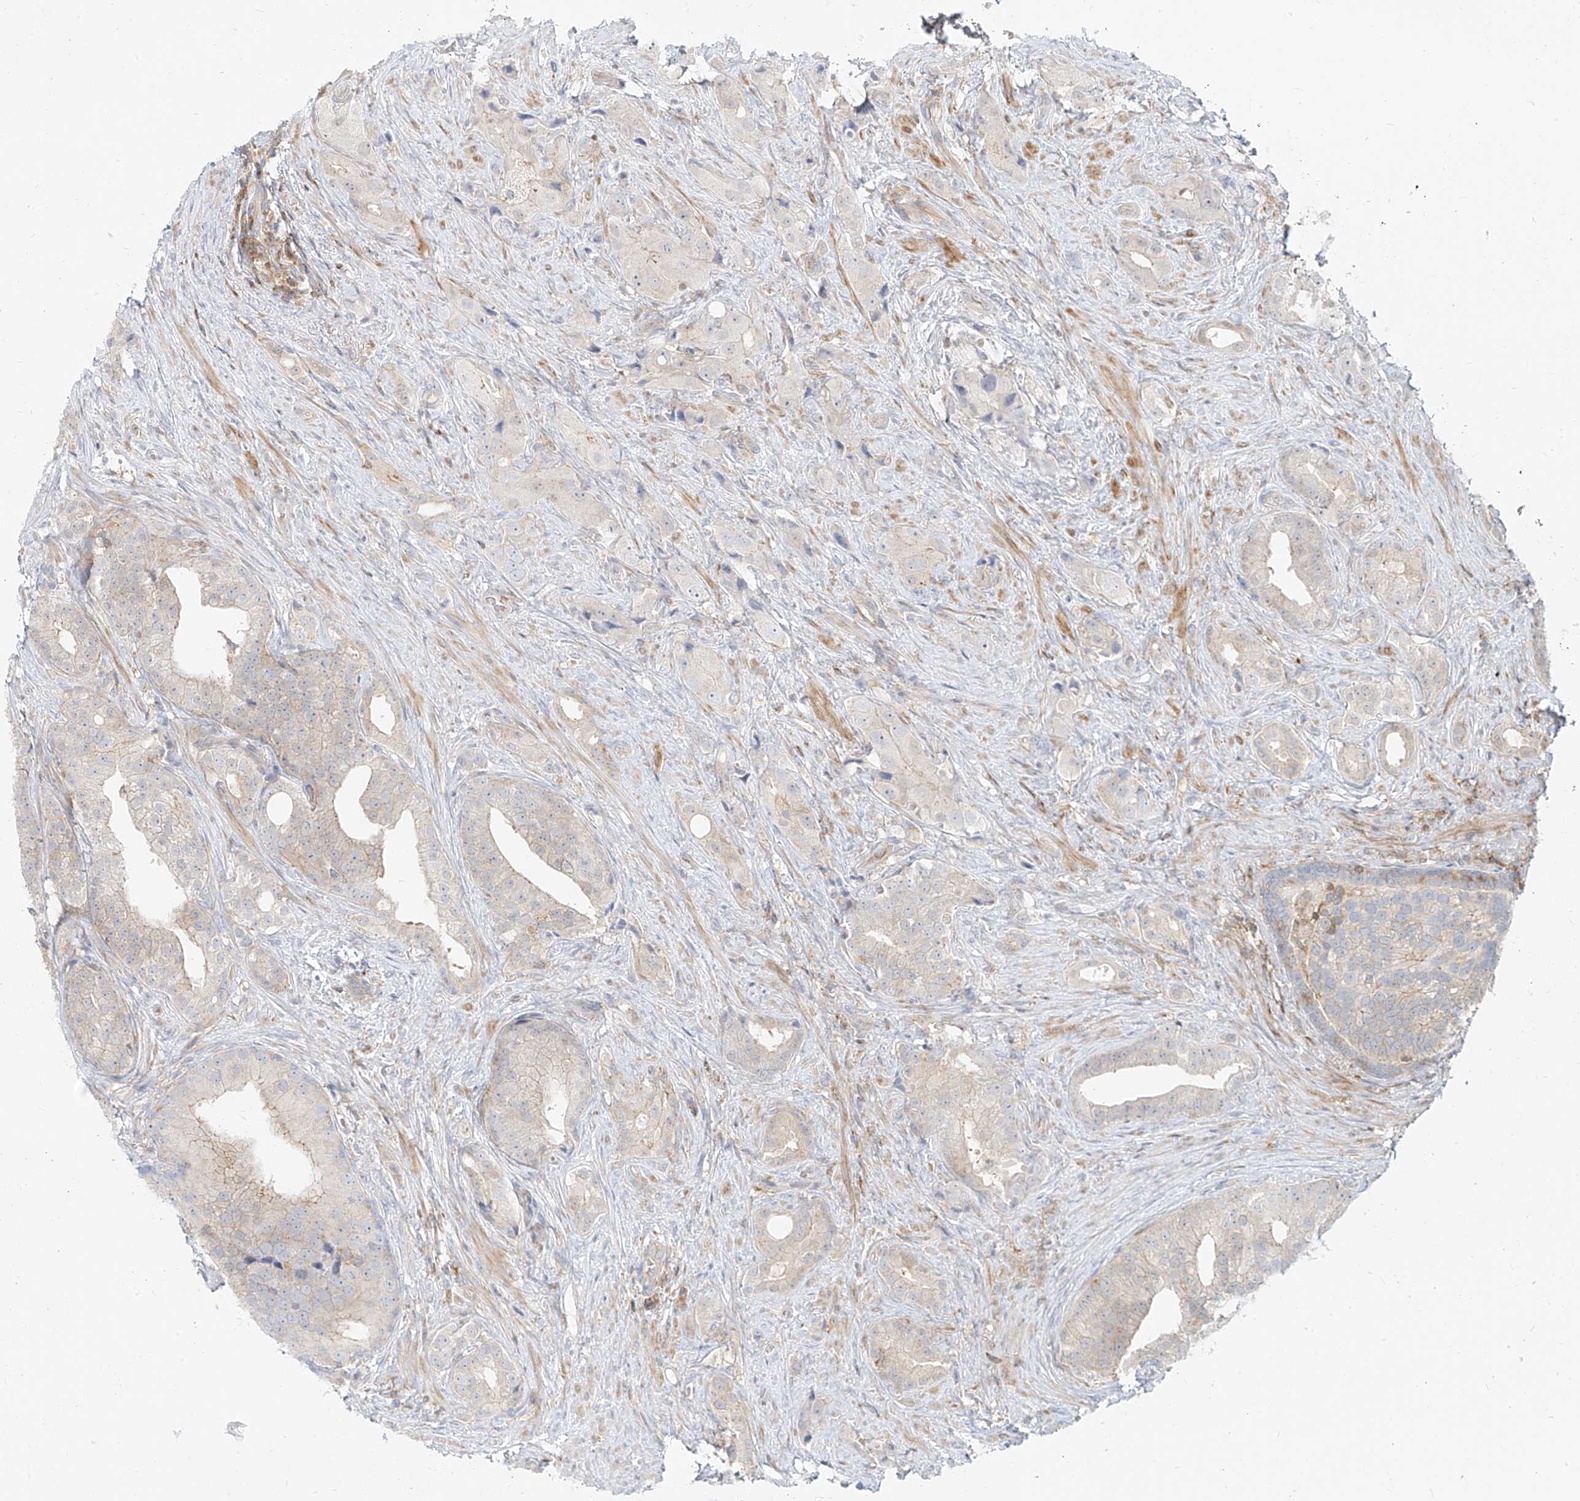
{"staining": {"intensity": "negative", "quantity": "none", "location": "none"}, "tissue": "prostate cancer", "cell_type": "Tumor cells", "image_type": "cancer", "snomed": [{"axis": "morphology", "description": "Adenocarcinoma, Low grade"}, {"axis": "topography", "description": "Prostate"}], "caption": "Tumor cells show no significant protein positivity in prostate cancer (low-grade adenocarcinoma).", "gene": "SLC2A12", "patient": {"sex": "male", "age": 71}}